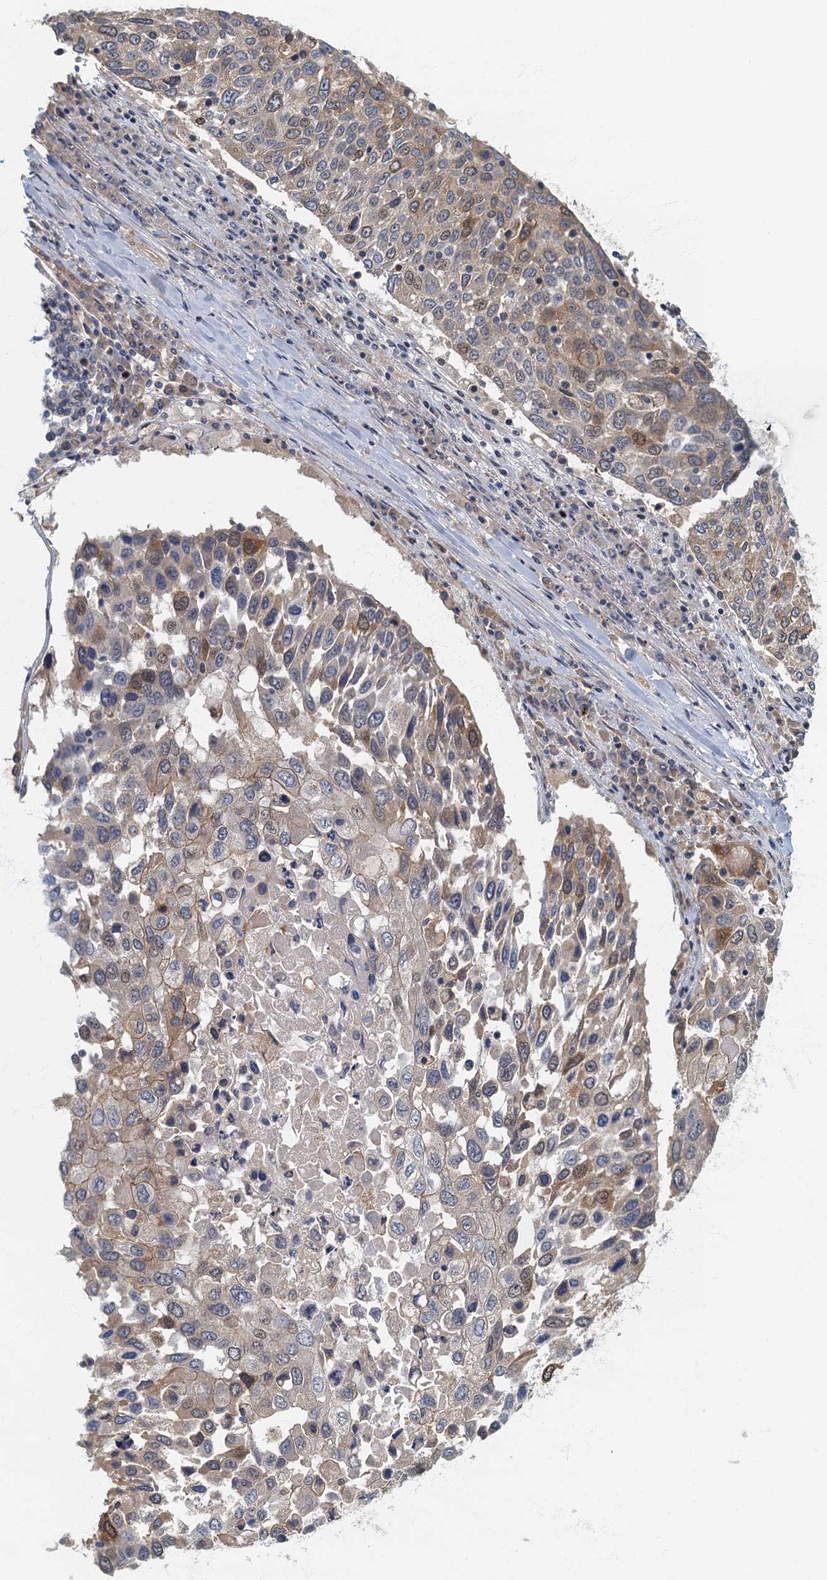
{"staining": {"intensity": "weak", "quantity": "25%-75%", "location": "cytoplasmic/membranous"}, "tissue": "lung cancer", "cell_type": "Tumor cells", "image_type": "cancer", "snomed": [{"axis": "morphology", "description": "Squamous cell carcinoma, NOS"}, {"axis": "topography", "description": "Lung"}], "caption": "An immunohistochemistry micrograph of neoplastic tissue is shown. Protein staining in brown labels weak cytoplasmic/membranous positivity in lung squamous cell carcinoma within tumor cells. (brown staining indicates protein expression, while blue staining denotes nuclei).", "gene": "CKAP2L", "patient": {"sex": "male", "age": 65}}